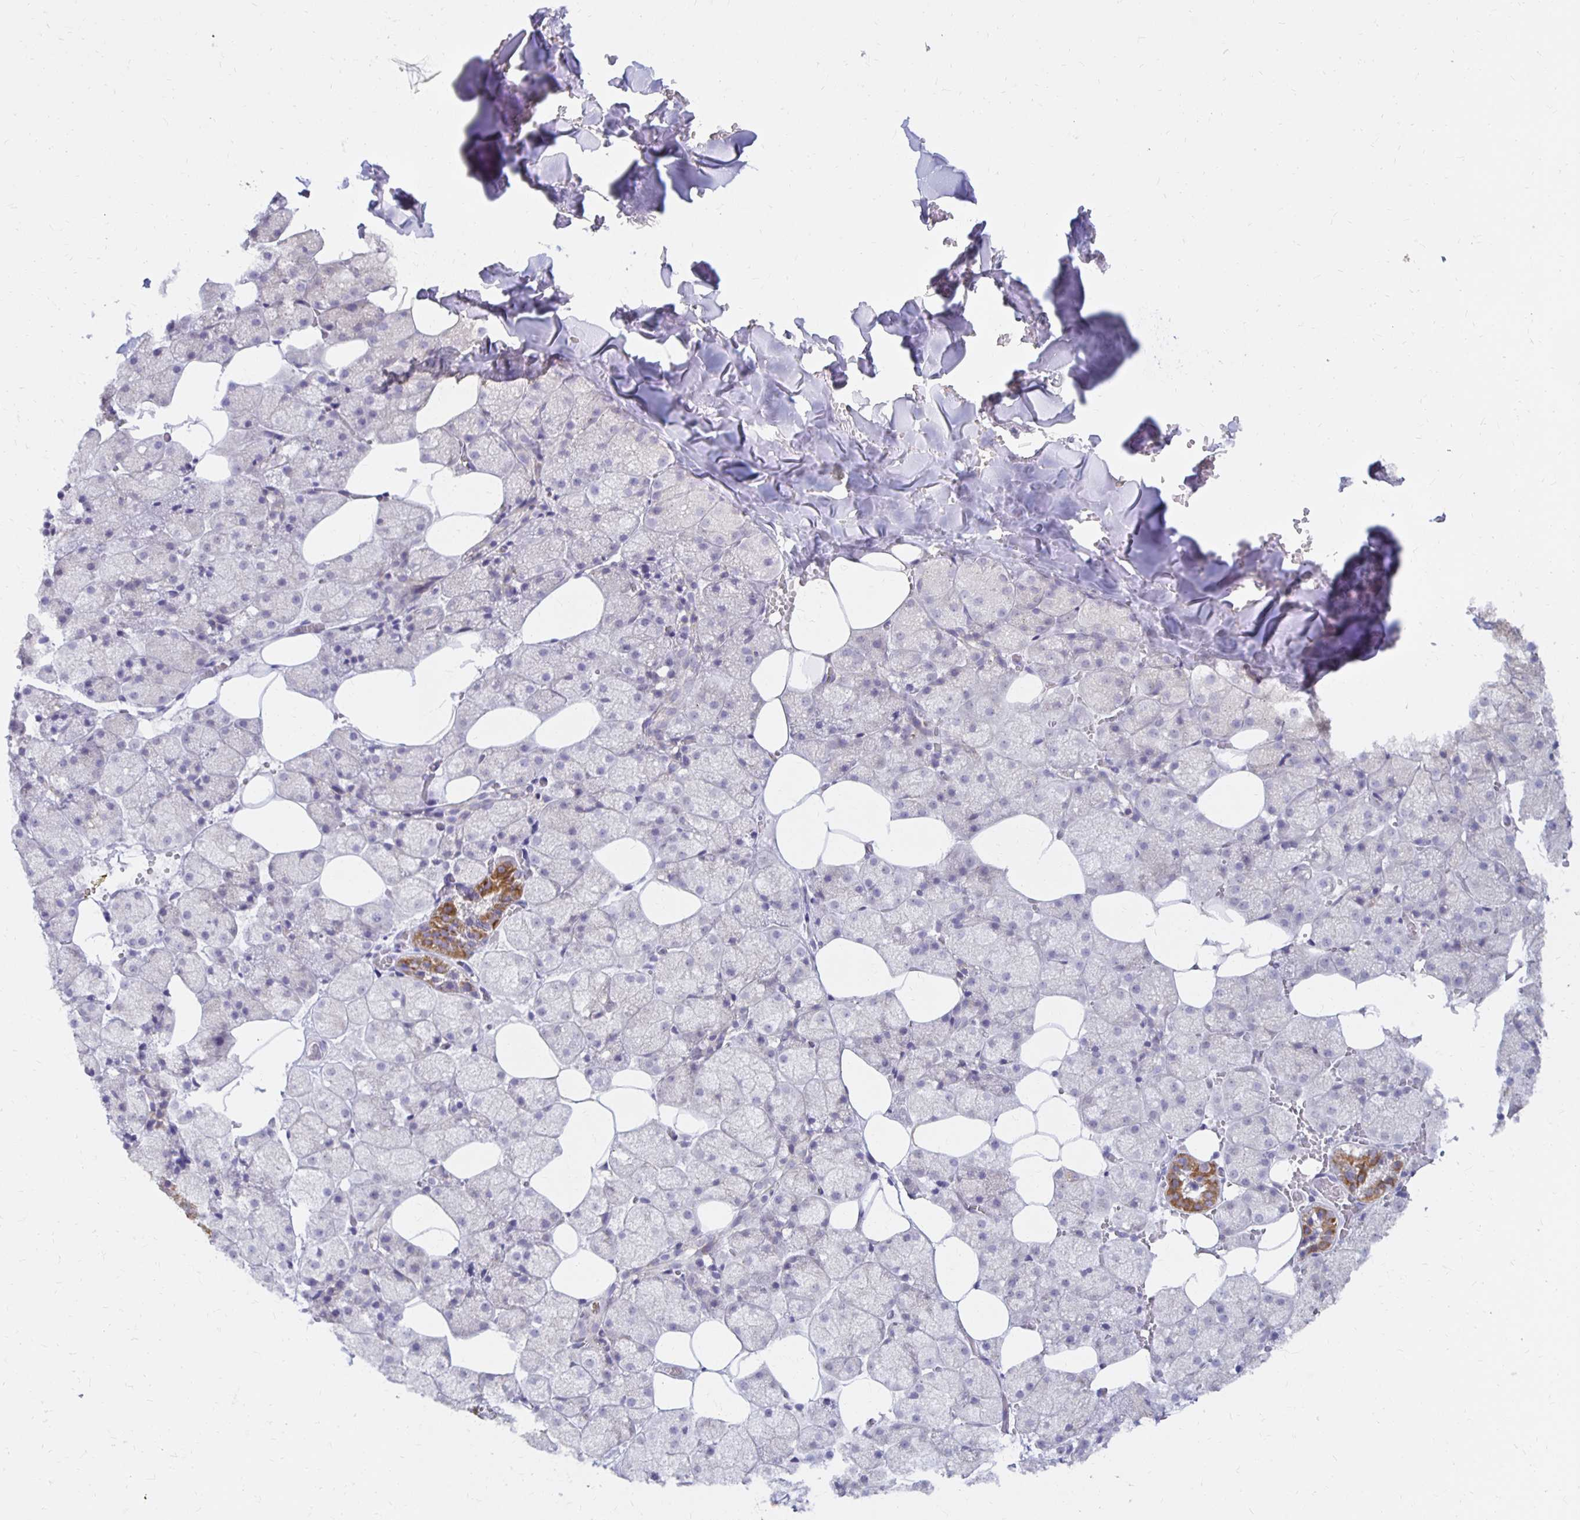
{"staining": {"intensity": "strong", "quantity": "<25%", "location": "cytoplasmic/membranous"}, "tissue": "salivary gland", "cell_type": "Glandular cells", "image_type": "normal", "snomed": [{"axis": "morphology", "description": "Normal tissue, NOS"}, {"axis": "topography", "description": "Salivary gland"}, {"axis": "topography", "description": "Peripheral nerve tissue"}], "caption": "Immunohistochemical staining of unremarkable human salivary gland exhibits <25% levels of strong cytoplasmic/membranous protein staining in approximately <25% of glandular cells. The staining is performed using DAB (3,3'-diaminobenzidine) brown chromogen to label protein expression. The nuclei are counter-stained blue using hematoxylin.", "gene": "IER3", "patient": {"sex": "male", "age": 38}}